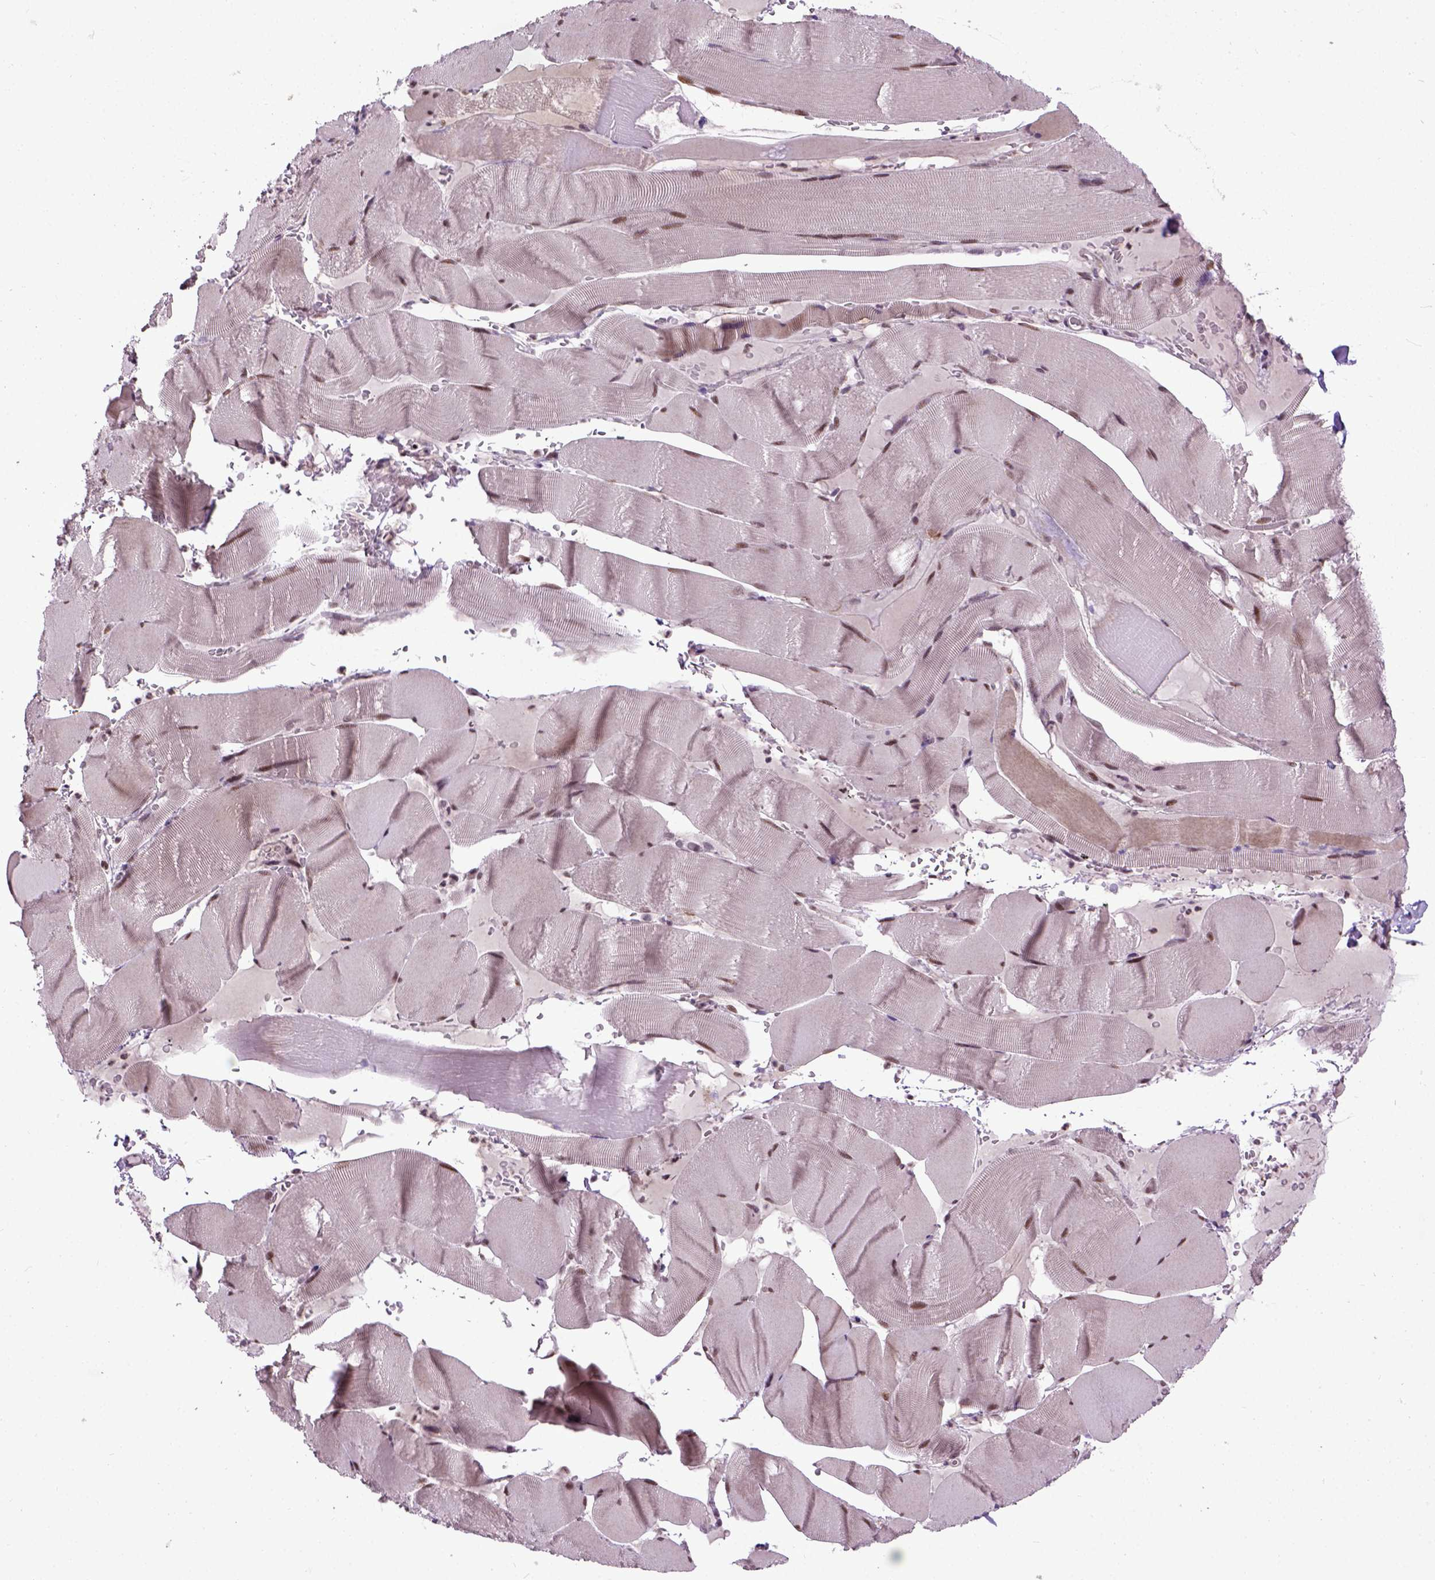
{"staining": {"intensity": "moderate", "quantity": ">75%", "location": "nuclear"}, "tissue": "skeletal muscle", "cell_type": "Myocytes", "image_type": "normal", "snomed": [{"axis": "morphology", "description": "Normal tissue, NOS"}, {"axis": "topography", "description": "Skeletal muscle"}], "caption": "IHC (DAB (3,3'-diaminobenzidine)) staining of normal human skeletal muscle exhibits moderate nuclear protein staining in about >75% of myocytes. The staining was performed using DAB (3,3'-diaminobenzidine), with brown indicating positive protein expression. Nuclei are stained blue with hematoxylin.", "gene": "UBA3", "patient": {"sex": "male", "age": 56}}